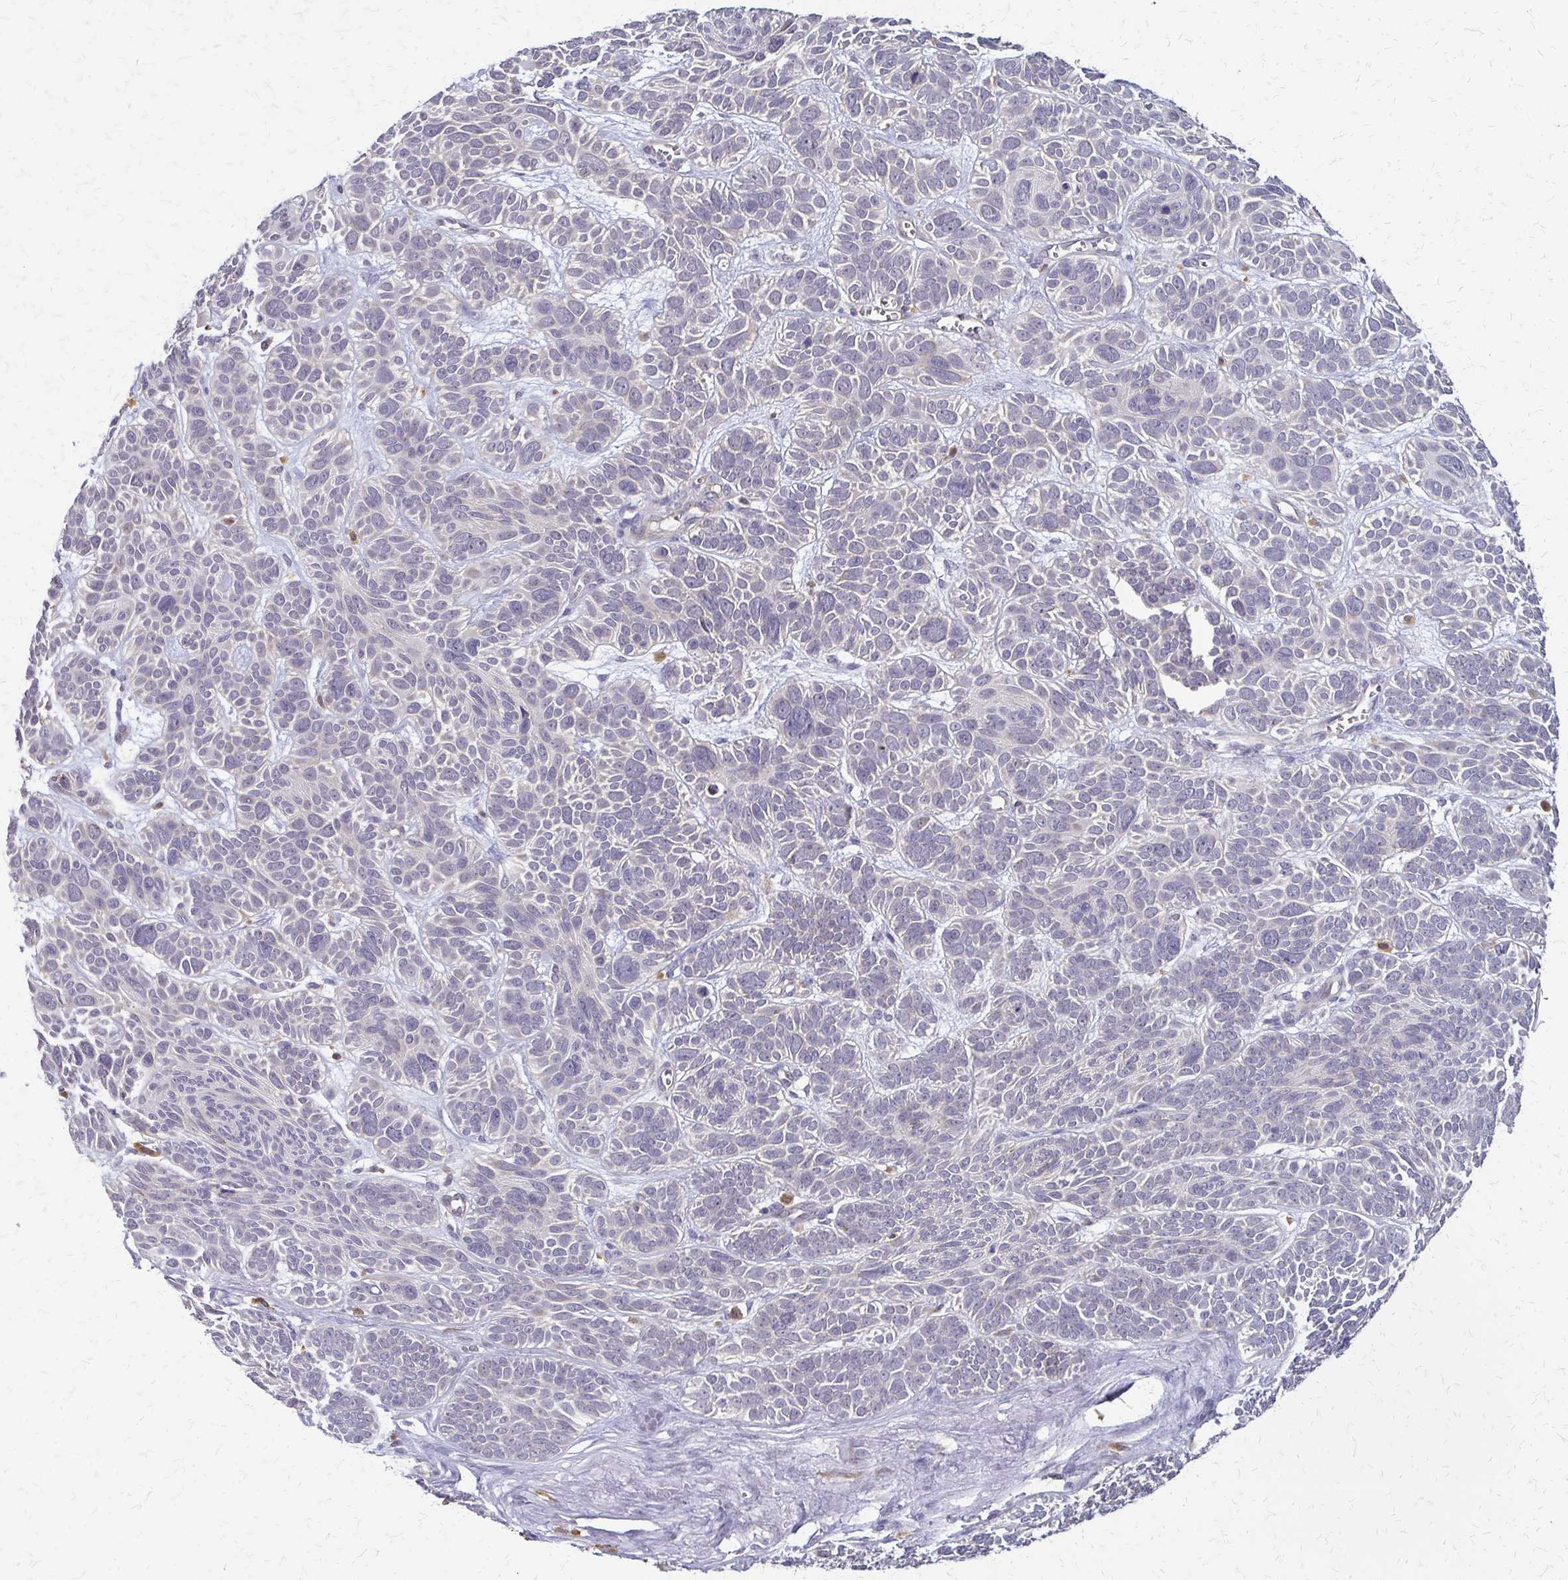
{"staining": {"intensity": "negative", "quantity": "none", "location": "none"}, "tissue": "skin cancer", "cell_type": "Tumor cells", "image_type": "cancer", "snomed": [{"axis": "morphology", "description": "Basal cell carcinoma"}, {"axis": "morphology", "description": "BCC, low aggressive"}, {"axis": "topography", "description": "Skin"}, {"axis": "topography", "description": "Skin of face"}], "caption": "The immunohistochemistry (IHC) histopathology image has no significant positivity in tumor cells of skin cancer tissue. (Immunohistochemistry (ihc), brightfield microscopy, high magnification).", "gene": "SLC9A9", "patient": {"sex": "male", "age": 73}}